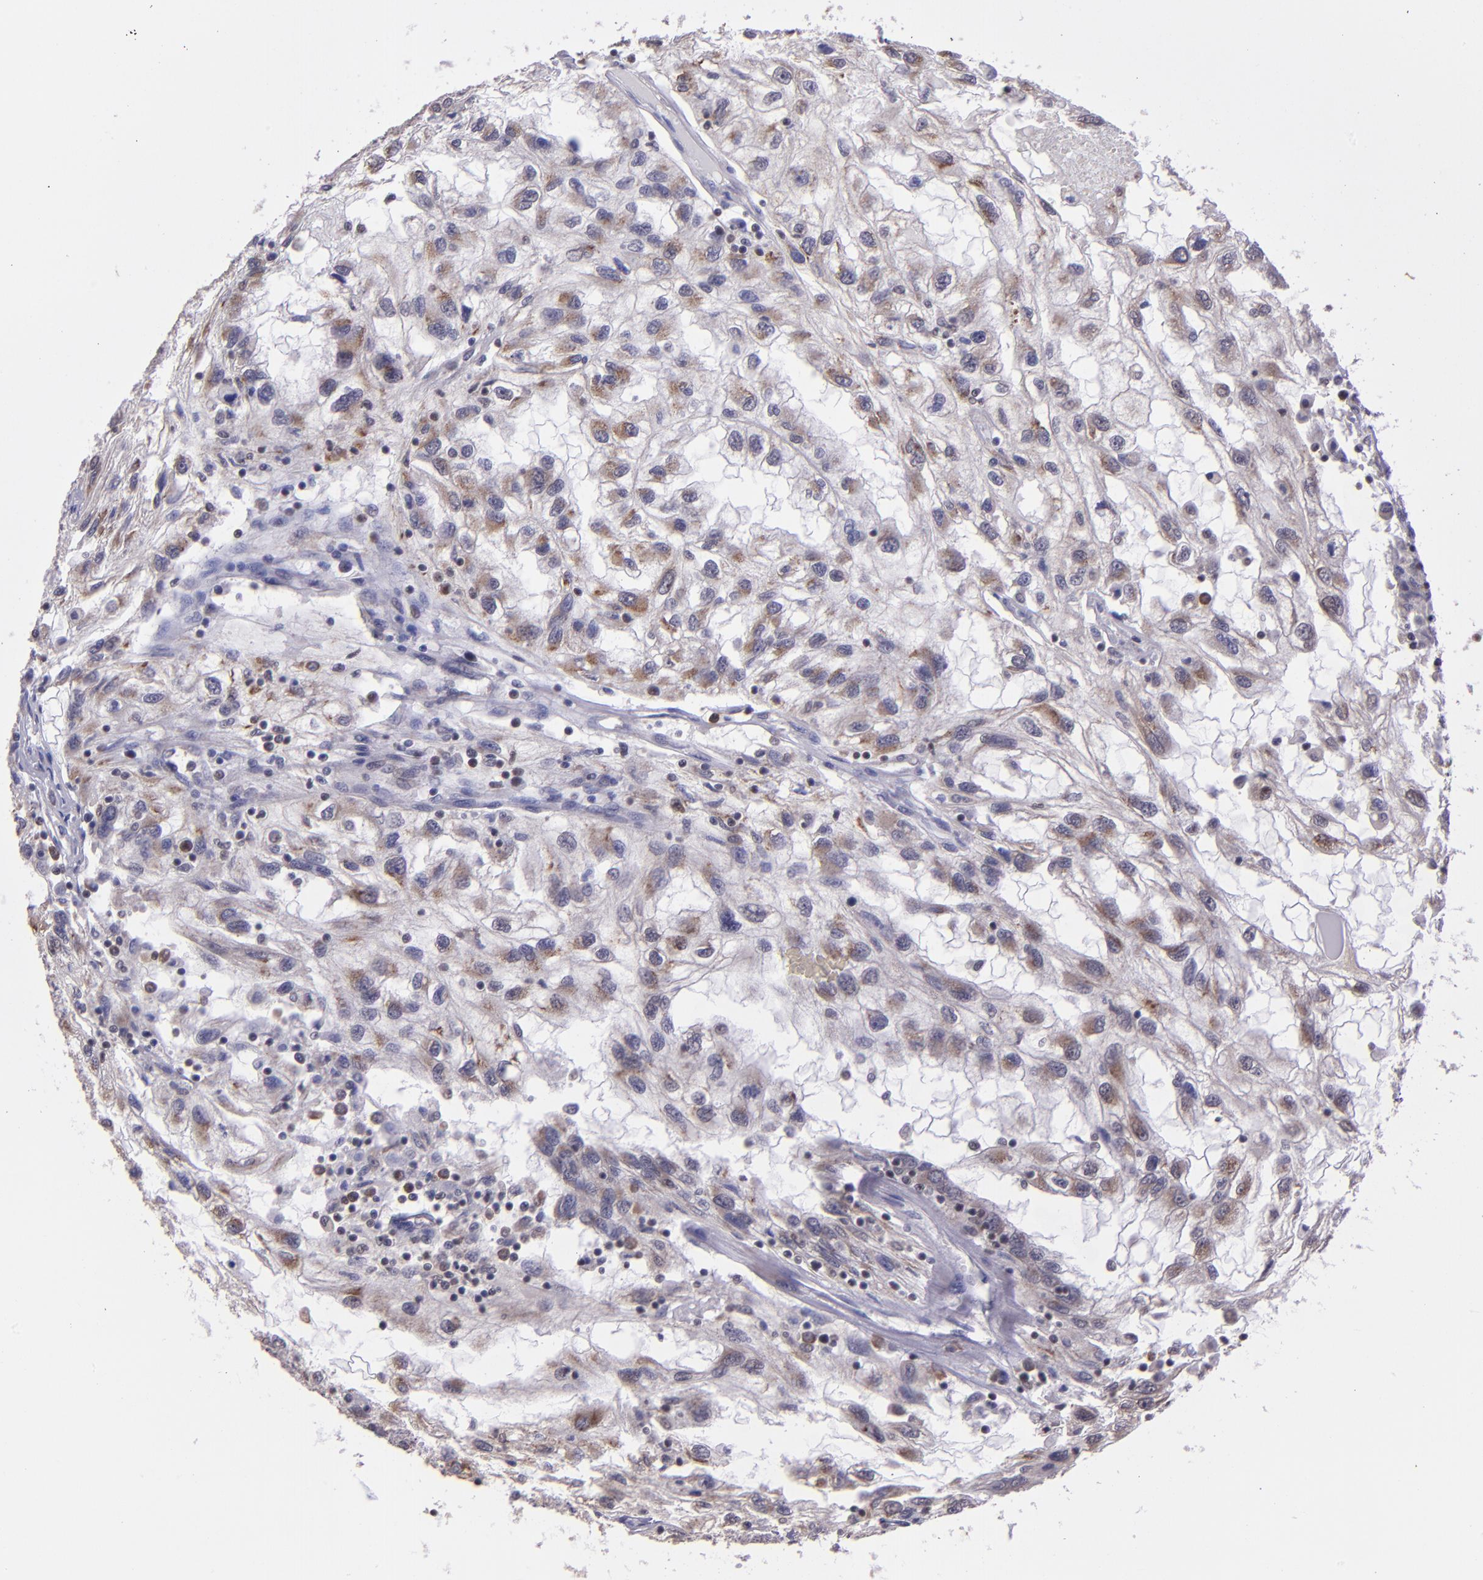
{"staining": {"intensity": "weak", "quantity": ">75%", "location": "cytoplasmic/membranous"}, "tissue": "renal cancer", "cell_type": "Tumor cells", "image_type": "cancer", "snomed": [{"axis": "morphology", "description": "Normal tissue, NOS"}, {"axis": "morphology", "description": "Adenocarcinoma, NOS"}, {"axis": "topography", "description": "Kidney"}], "caption": "Protein expression analysis of human renal cancer (adenocarcinoma) reveals weak cytoplasmic/membranous expression in about >75% of tumor cells.", "gene": "ELF1", "patient": {"sex": "male", "age": 71}}